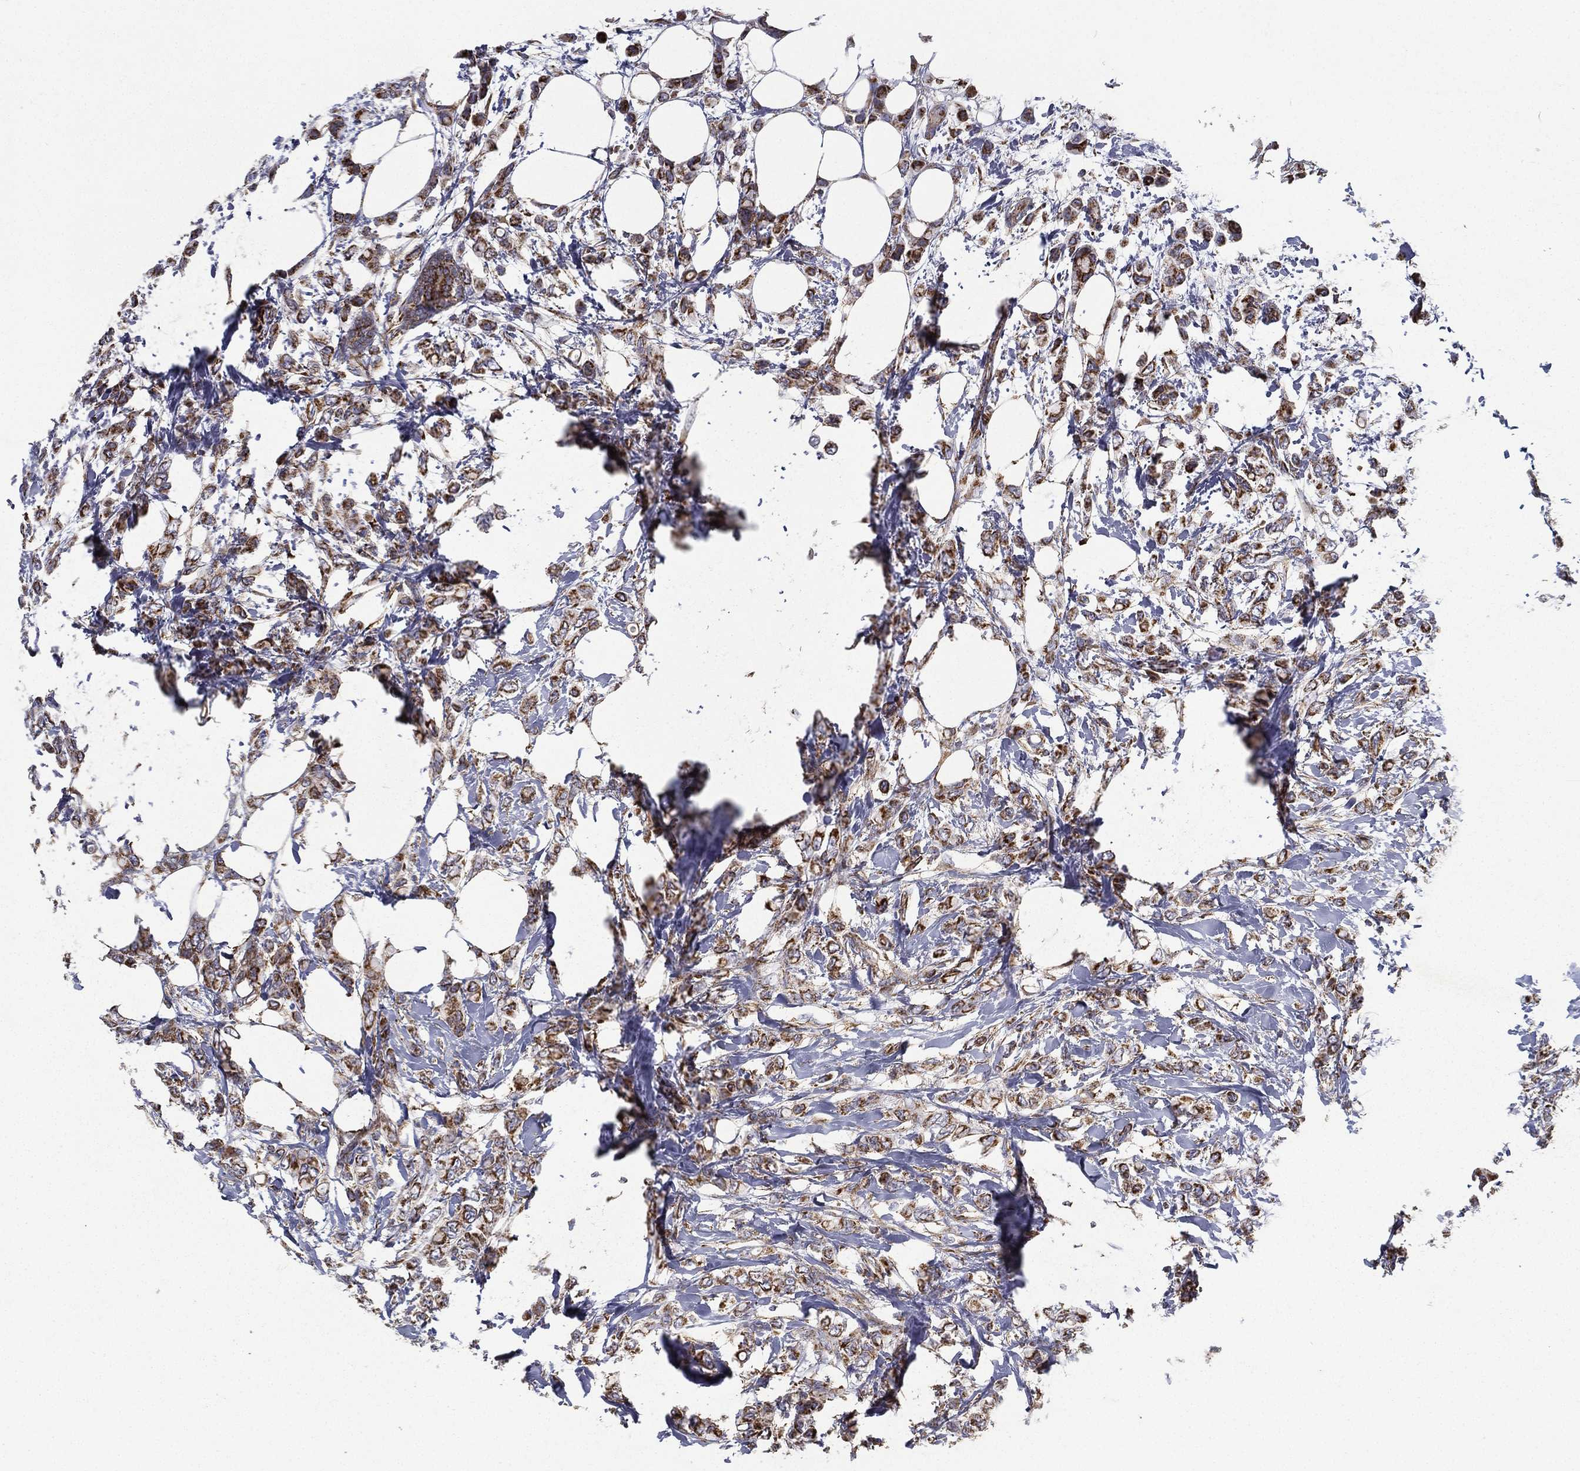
{"staining": {"intensity": "moderate", "quantity": ">75%", "location": "cytoplasmic/membranous"}, "tissue": "breast cancer", "cell_type": "Tumor cells", "image_type": "cancer", "snomed": [{"axis": "morphology", "description": "Lobular carcinoma"}, {"axis": "topography", "description": "Breast"}], "caption": "Breast lobular carcinoma stained with a protein marker displays moderate staining in tumor cells.", "gene": "MT-CYB", "patient": {"sex": "female", "age": 66}}